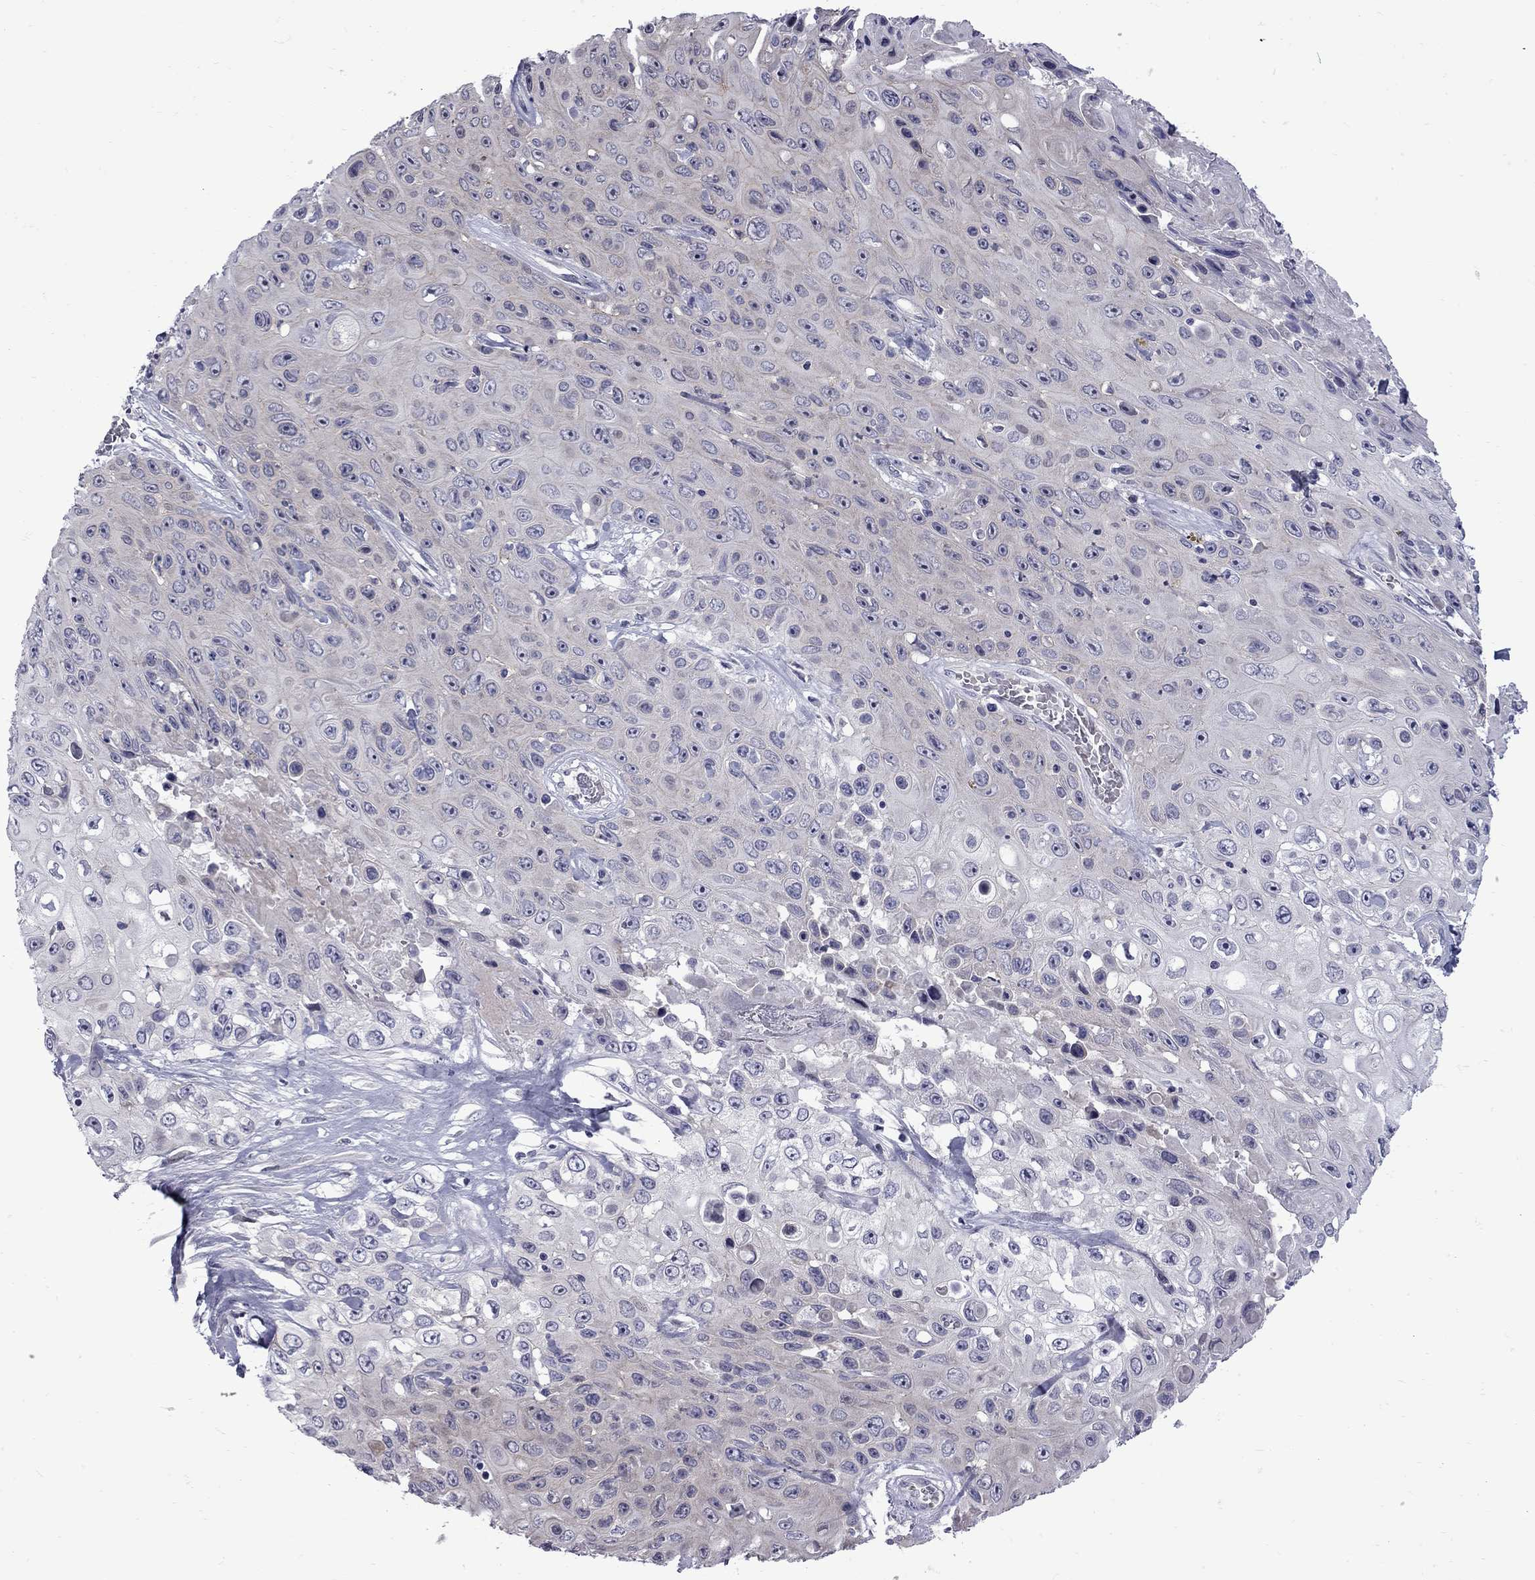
{"staining": {"intensity": "weak", "quantity": "<25%", "location": "cytoplasmic/membranous"}, "tissue": "skin cancer", "cell_type": "Tumor cells", "image_type": "cancer", "snomed": [{"axis": "morphology", "description": "Squamous cell carcinoma, NOS"}, {"axis": "topography", "description": "Skin"}], "caption": "Immunohistochemistry of human squamous cell carcinoma (skin) shows no staining in tumor cells.", "gene": "NRARP", "patient": {"sex": "male", "age": 82}}